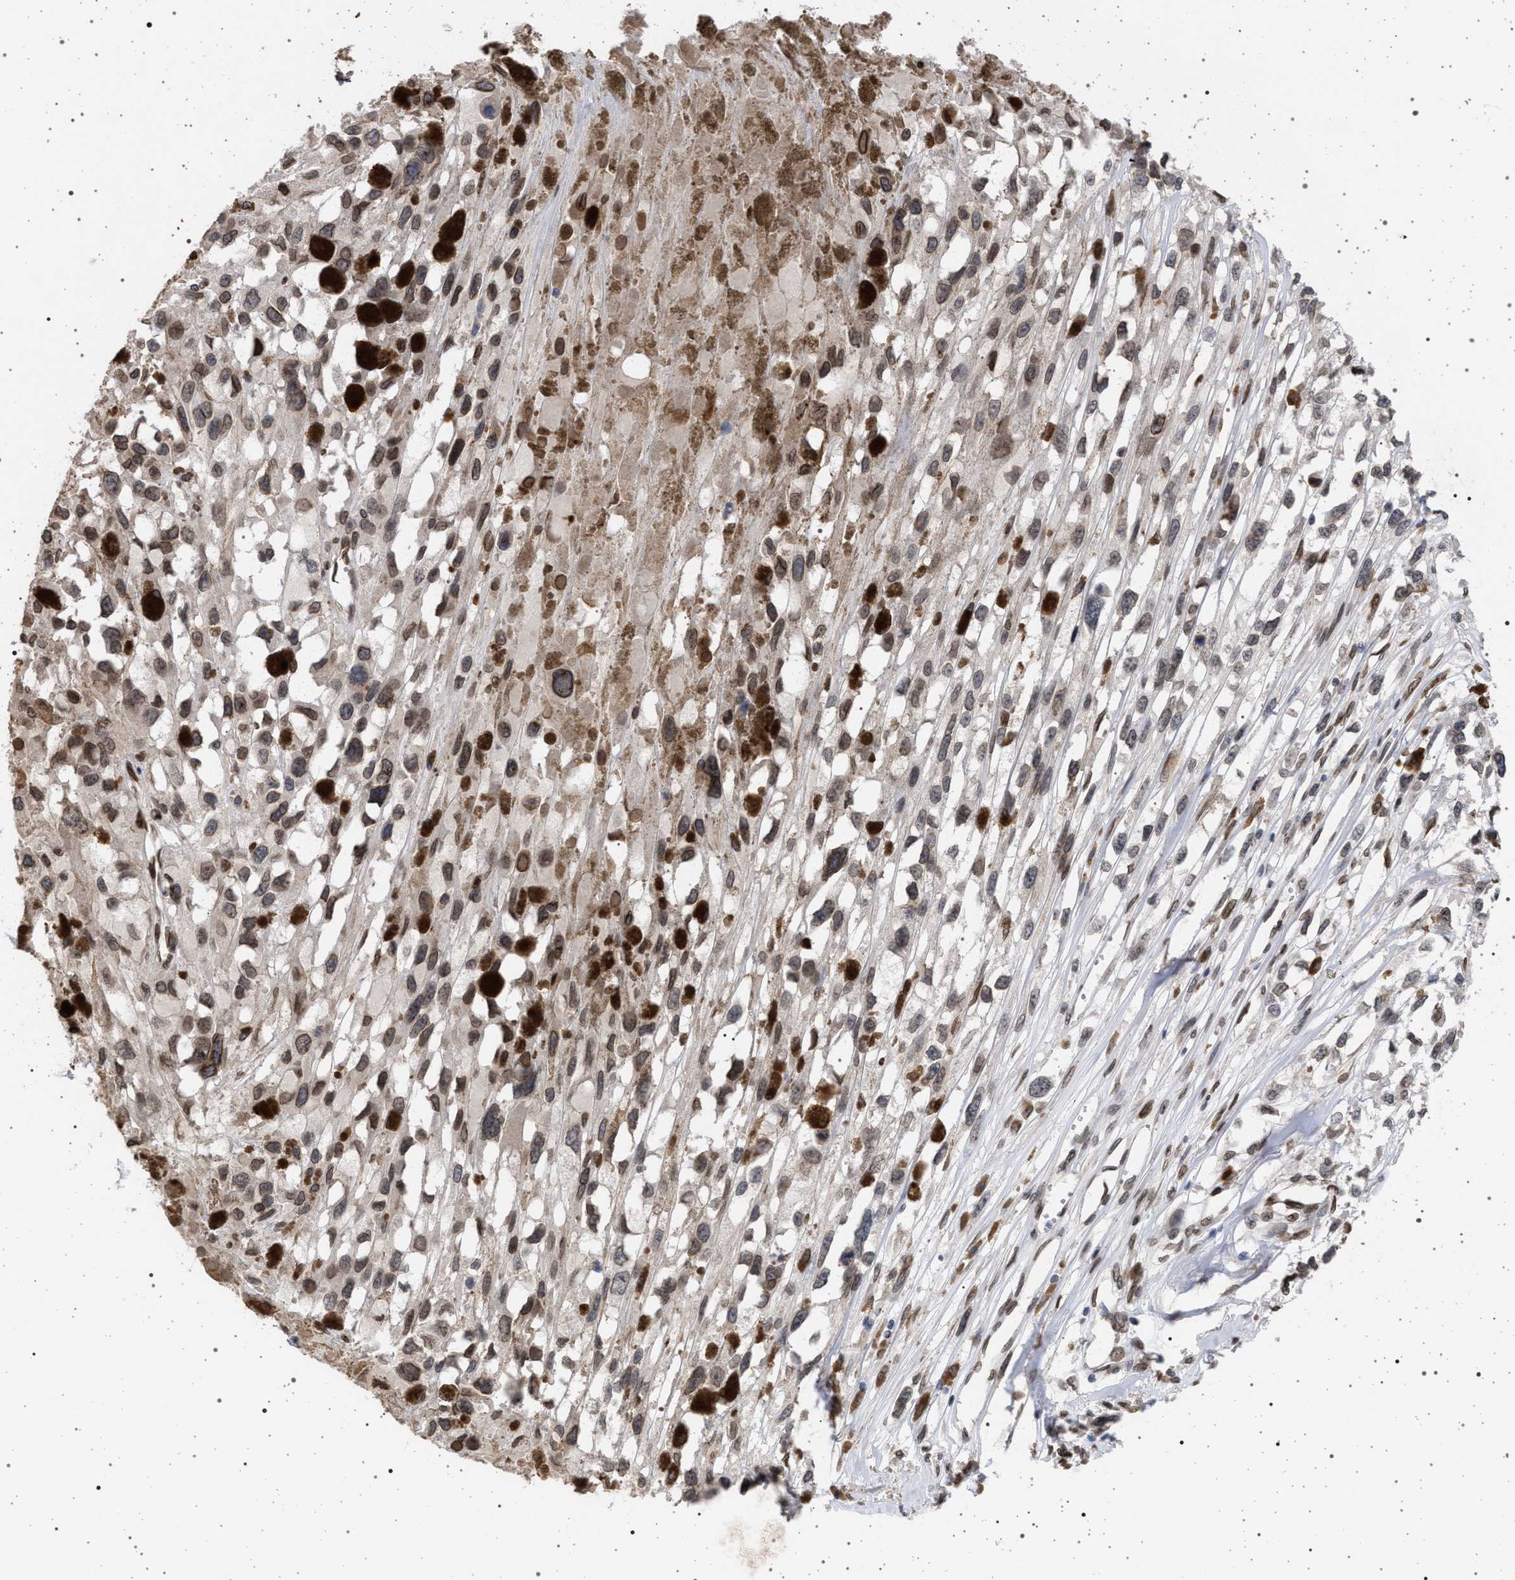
{"staining": {"intensity": "moderate", "quantity": ">75%", "location": "cytoplasmic/membranous,nuclear"}, "tissue": "melanoma", "cell_type": "Tumor cells", "image_type": "cancer", "snomed": [{"axis": "morphology", "description": "Malignant melanoma, Metastatic site"}, {"axis": "topography", "description": "Lymph node"}], "caption": "A brown stain shows moderate cytoplasmic/membranous and nuclear positivity of a protein in human malignant melanoma (metastatic site) tumor cells.", "gene": "ING2", "patient": {"sex": "male", "age": 59}}